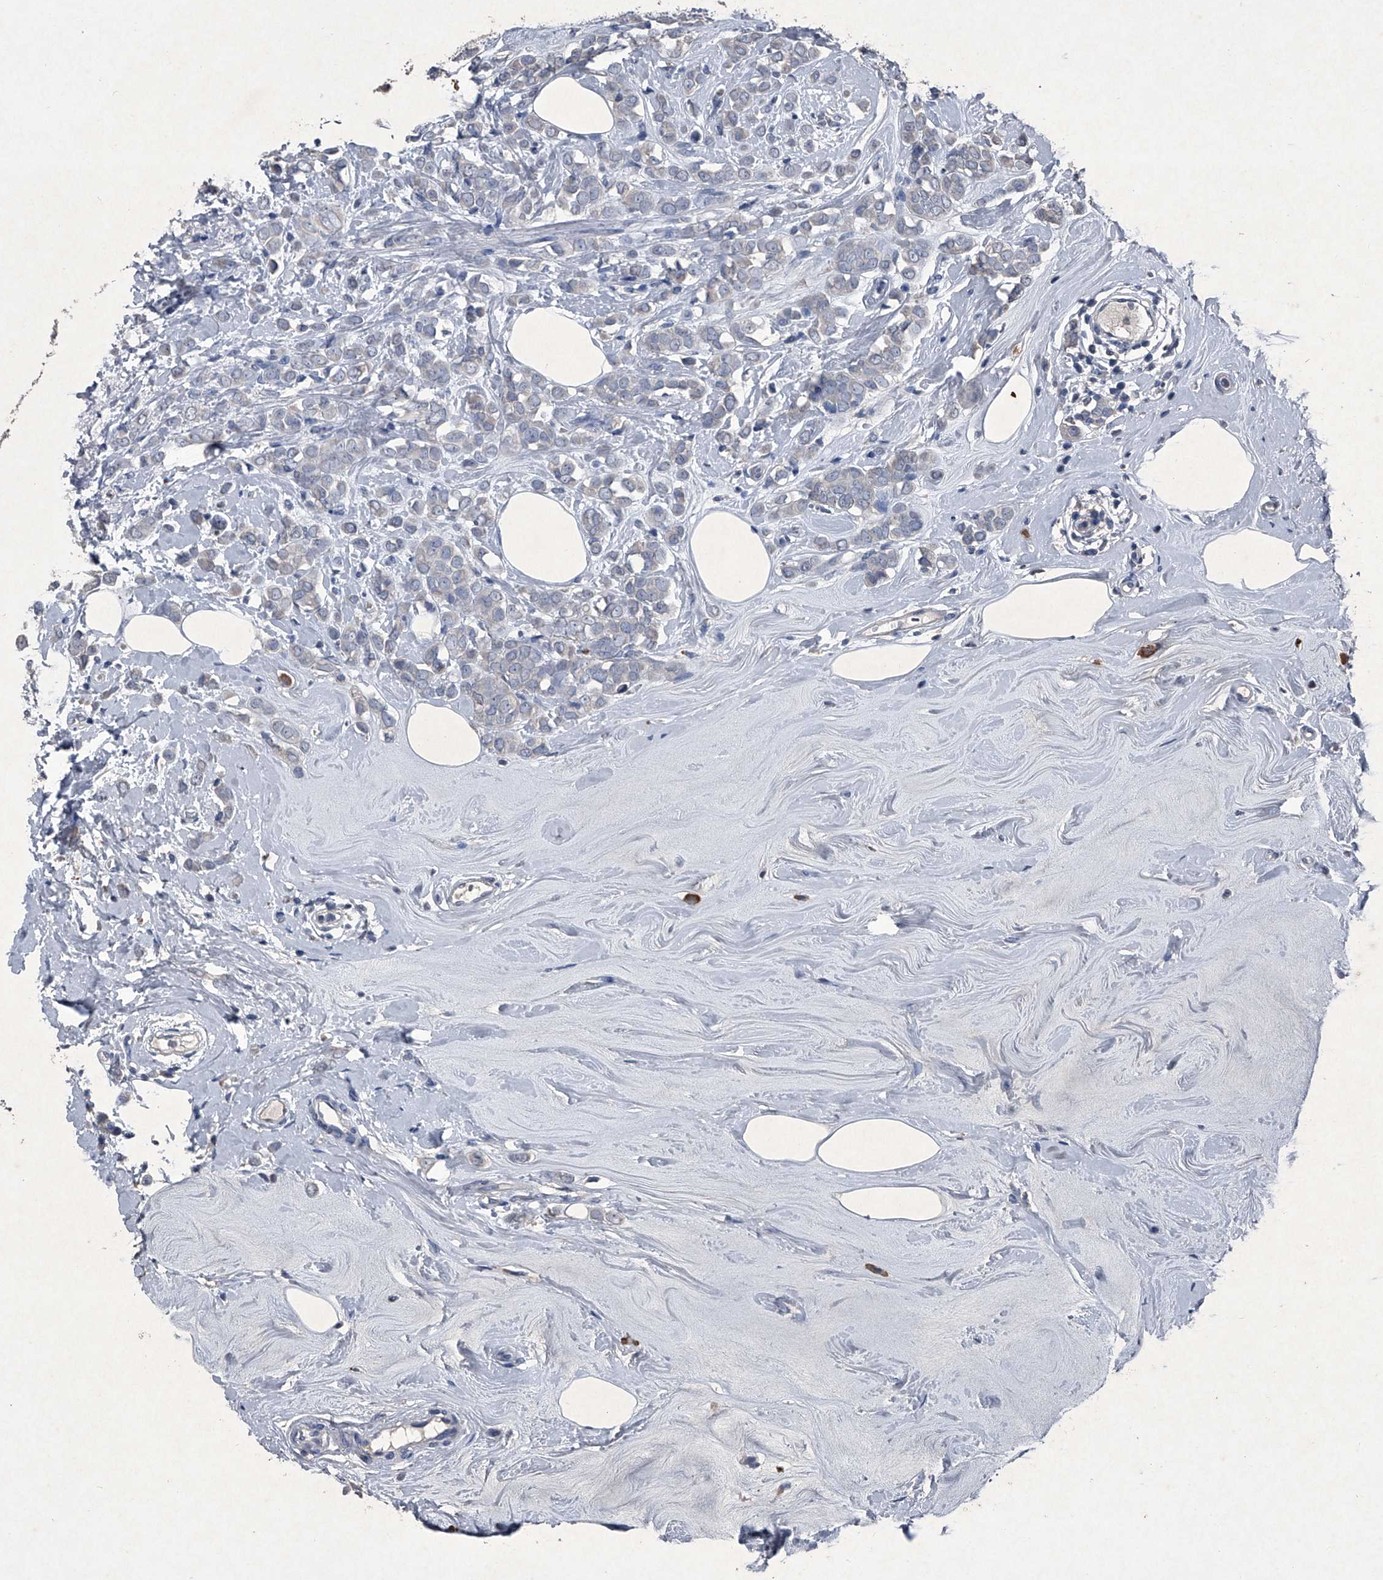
{"staining": {"intensity": "negative", "quantity": "none", "location": "none"}, "tissue": "breast cancer", "cell_type": "Tumor cells", "image_type": "cancer", "snomed": [{"axis": "morphology", "description": "Lobular carcinoma"}, {"axis": "topography", "description": "Breast"}], "caption": "High magnification brightfield microscopy of breast cancer stained with DAB (brown) and counterstained with hematoxylin (blue): tumor cells show no significant expression.", "gene": "MAPKAP1", "patient": {"sex": "female", "age": 47}}